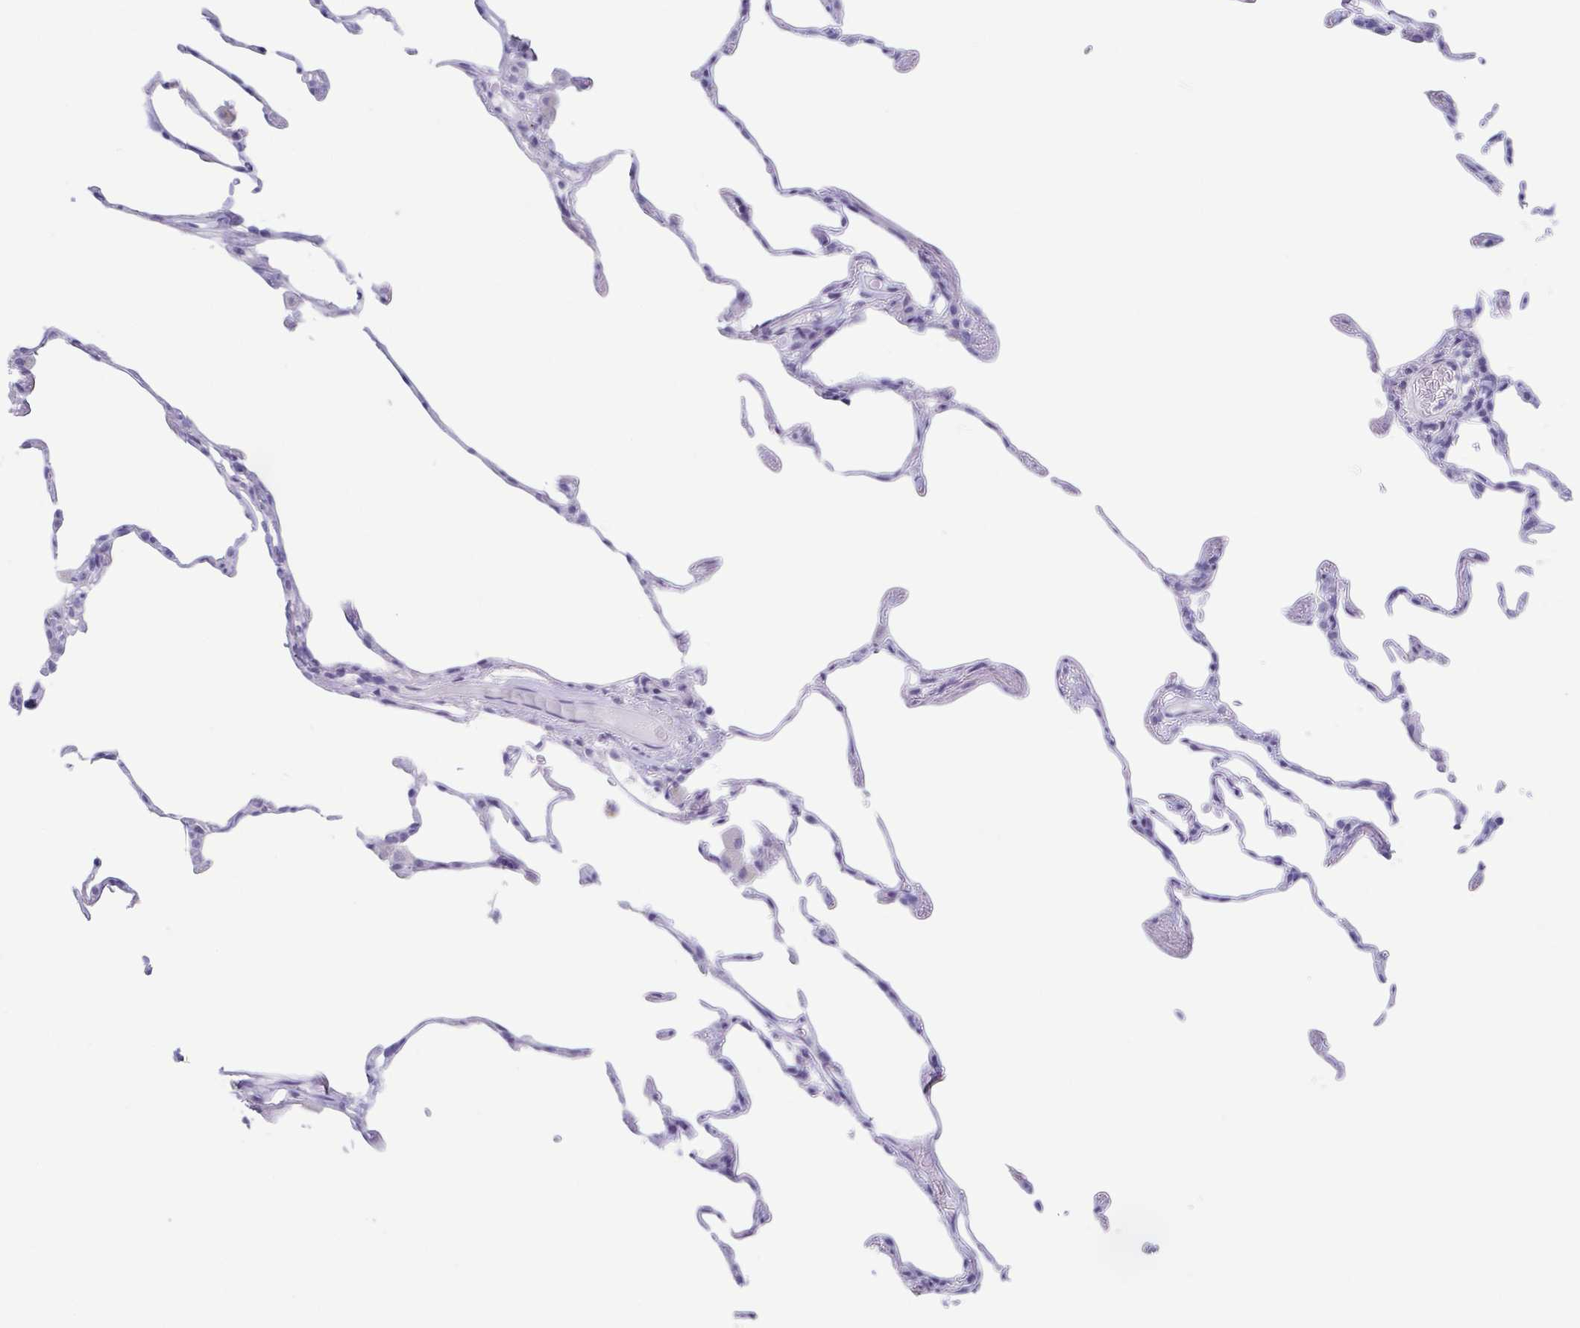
{"staining": {"intensity": "negative", "quantity": "none", "location": "none"}, "tissue": "lung", "cell_type": "Alveolar cells", "image_type": "normal", "snomed": [{"axis": "morphology", "description": "Normal tissue, NOS"}, {"axis": "topography", "description": "Lung"}], "caption": "Immunohistochemical staining of normal human lung reveals no significant staining in alveolar cells. (IHC, brightfield microscopy, high magnification).", "gene": "TAGLN3", "patient": {"sex": "female", "age": 57}}